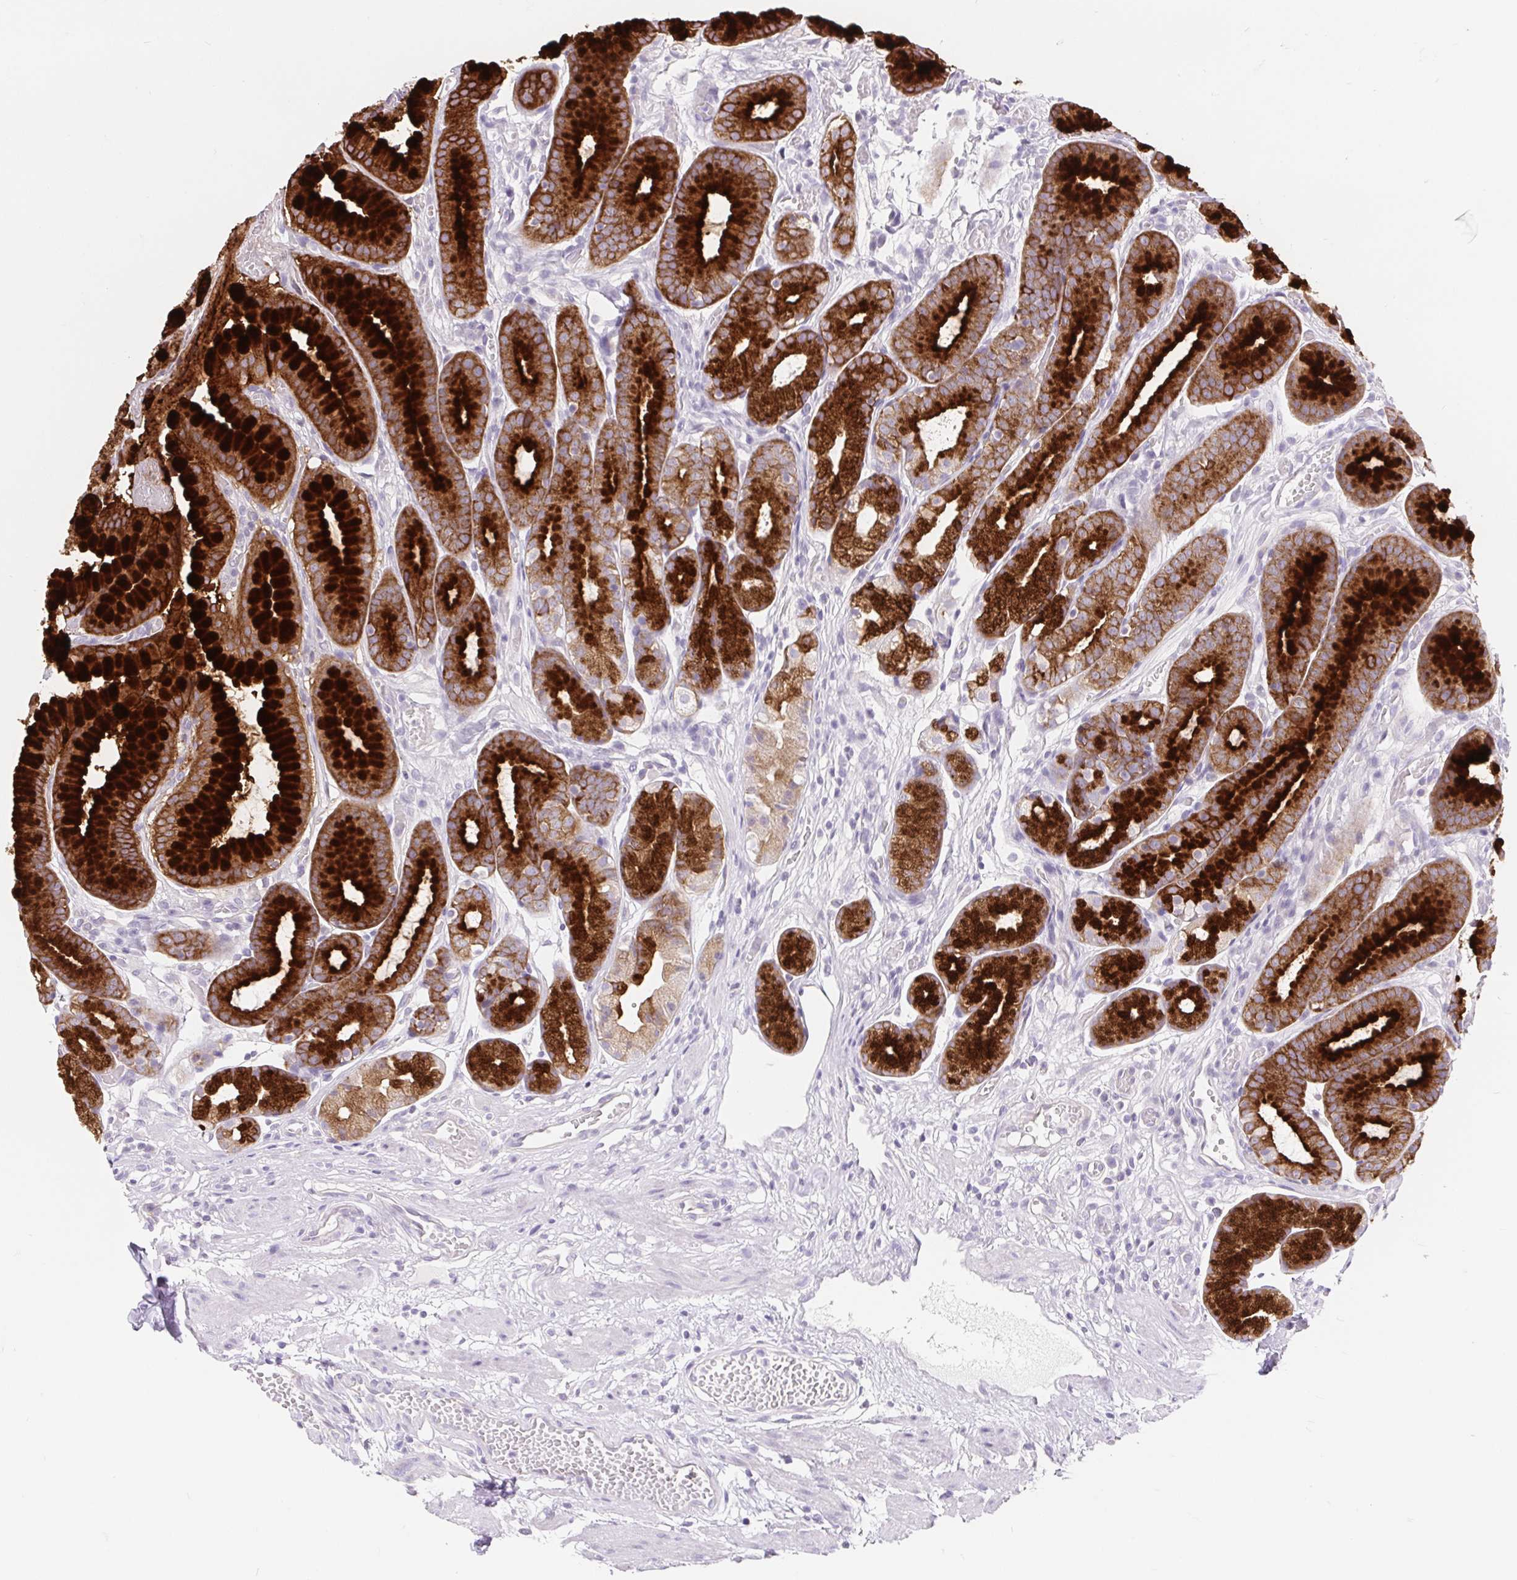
{"staining": {"intensity": "strong", "quantity": "25%-75%", "location": "cytoplasmic/membranous"}, "tissue": "stomach", "cell_type": "Glandular cells", "image_type": "normal", "snomed": [{"axis": "morphology", "description": "Normal tissue, NOS"}, {"axis": "topography", "description": "Smooth muscle"}, {"axis": "topography", "description": "Stomach"}], "caption": "Normal stomach displays strong cytoplasmic/membranous expression in approximately 25%-75% of glandular cells, visualized by immunohistochemistry. (DAB (3,3'-diaminobenzidine) = brown stain, brightfield microscopy at high magnification).", "gene": "BCAS1", "patient": {"sex": "male", "age": 70}}